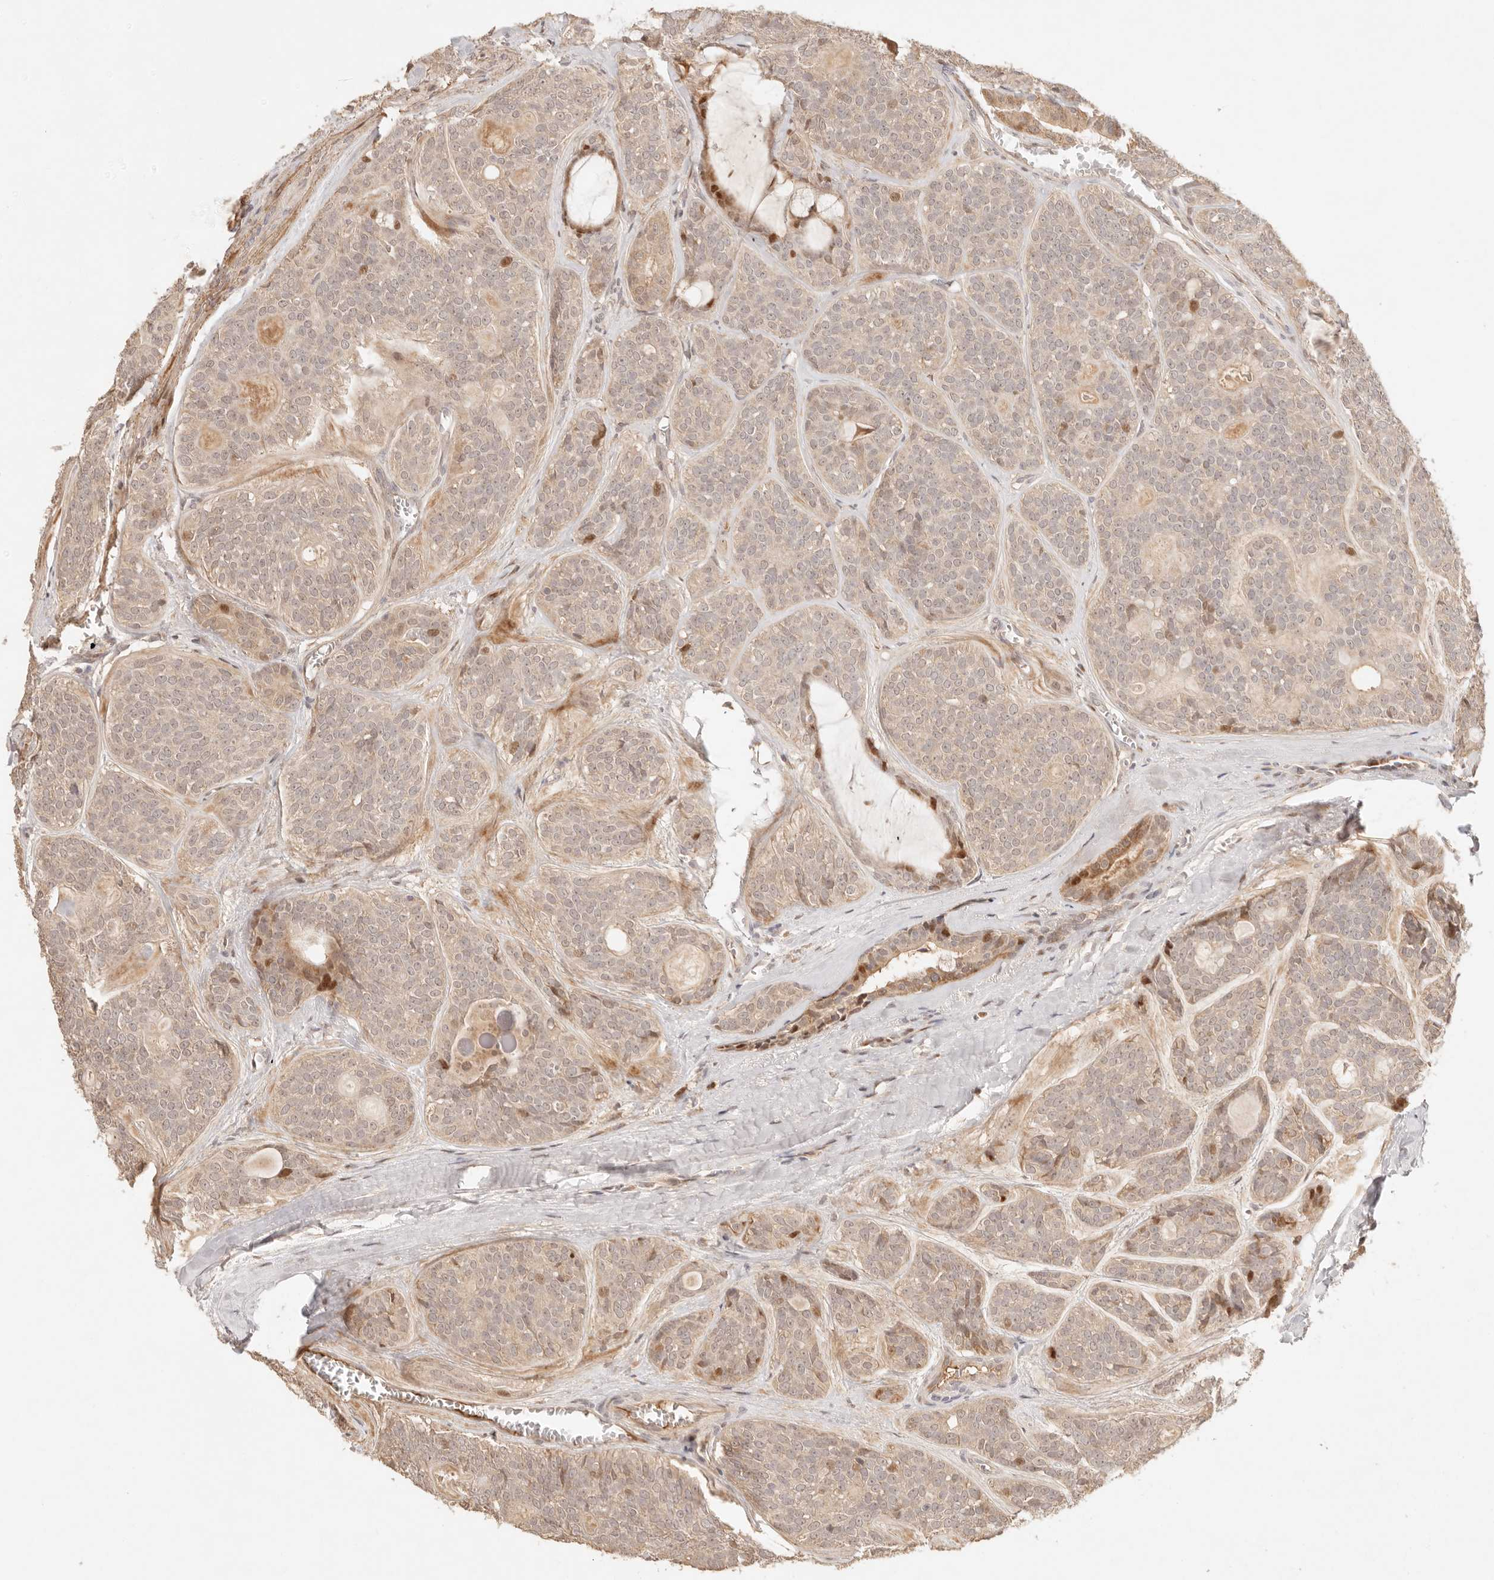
{"staining": {"intensity": "moderate", "quantity": "<25%", "location": "nuclear"}, "tissue": "head and neck cancer", "cell_type": "Tumor cells", "image_type": "cancer", "snomed": [{"axis": "morphology", "description": "Adenocarcinoma, NOS"}, {"axis": "topography", "description": "Head-Neck"}], "caption": "Approximately <25% of tumor cells in adenocarcinoma (head and neck) reveal moderate nuclear protein expression as visualized by brown immunohistochemical staining.", "gene": "PHLDA3", "patient": {"sex": "male", "age": 66}}